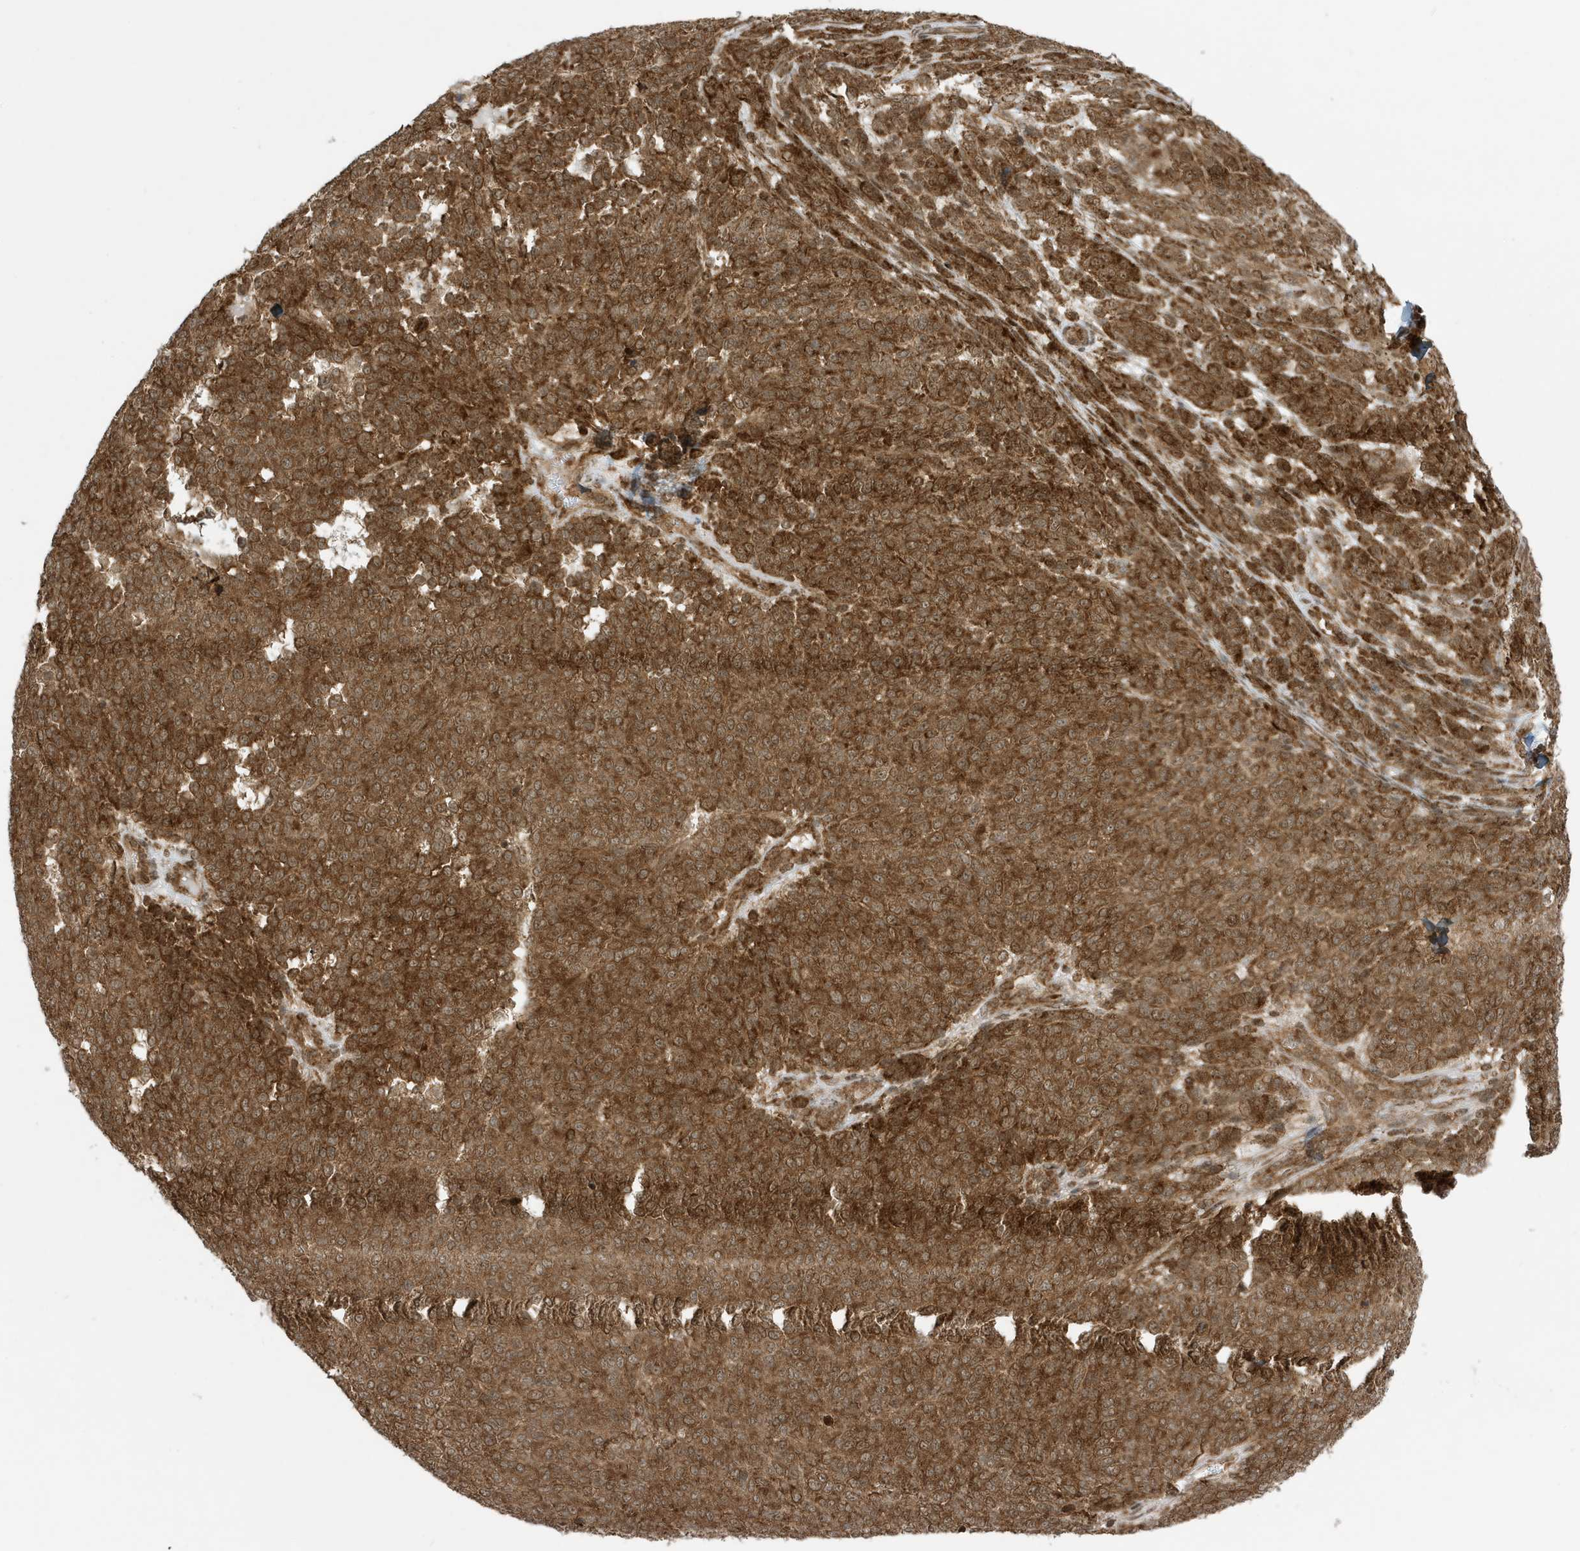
{"staining": {"intensity": "strong", "quantity": ">75%", "location": "cytoplasmic/membranous"}, "tissue": "melanoma", "cell_type": "Tumor cells", "image_type": "cancer", "snomed": [{"axis": "morphology", "description": "Malignant melanoma, NOS"}, {"axis": "topography", "description": "Skin"}], "caption": "Immunohistochemistry (DAB) staining of human malignant melanoma shows strong cytoplasmic/membranous protein staining in approximately >75% of tumor cells. The staining was performed using DAB to visualize the protein expression in brown, while the nuclei were stained in blue with hematoxylin (Magnification: 20x).", "gene": "DHX36", "patient": {"sex": "male", "age": 73}}